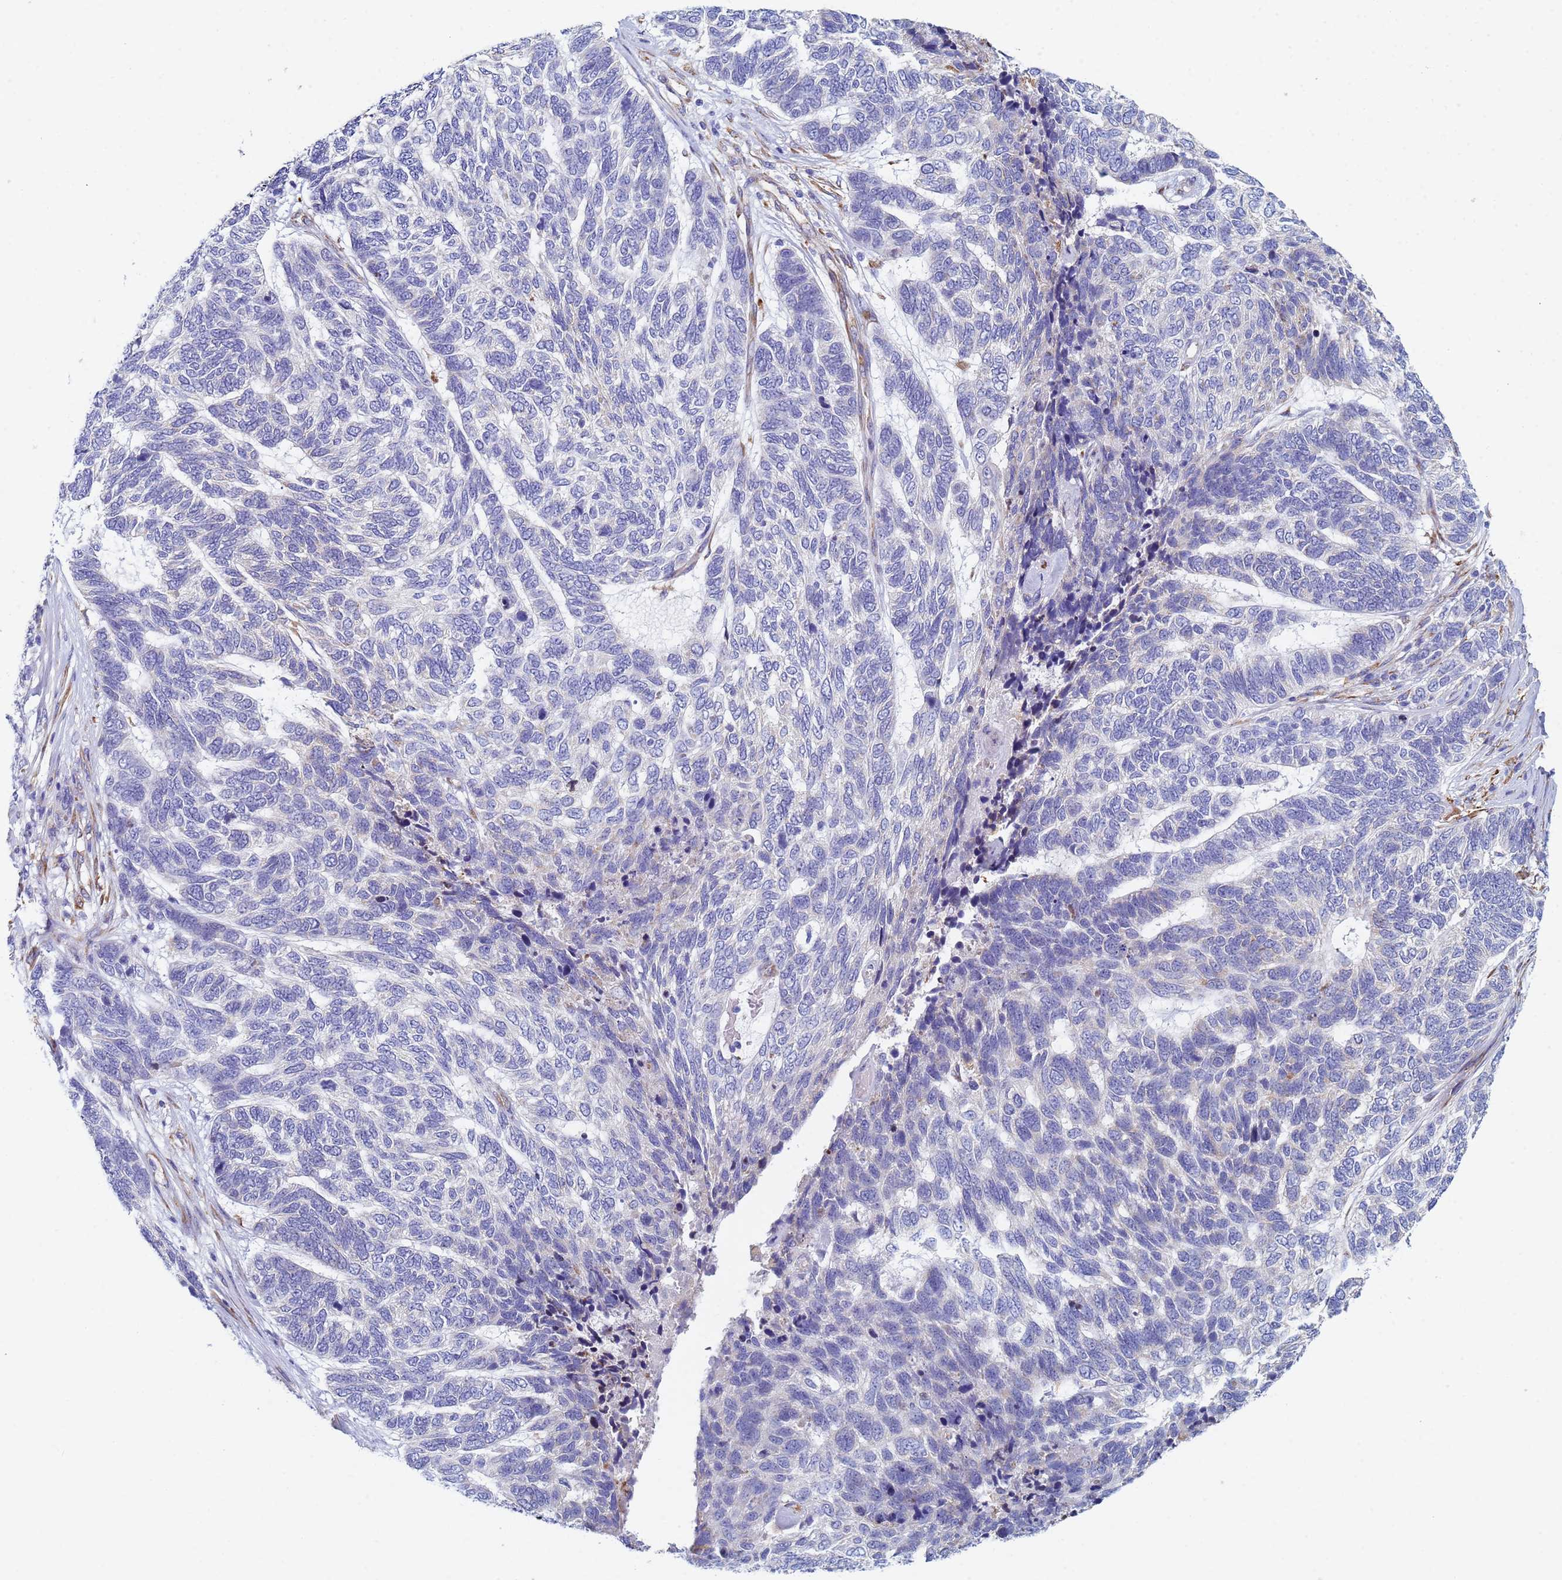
{"staining": {"intensity": "negative", "quantity": "none", "location": "none"}, "tissue": "skin cancer", "cell_type": "Tumor cells", "image_type": "cancer", "snomed": [{"axis": "morphology", "description": "Basal cell carcinoma"}, {"axis": "topography", "description": "Skin"}], "caption": "The photomicrograph exhibits no significant staining in tumor cells of skin cancer (basal cell carcinoma).", "gene": "GDAP2", "patient": {"sex": "female", "age": 65}}